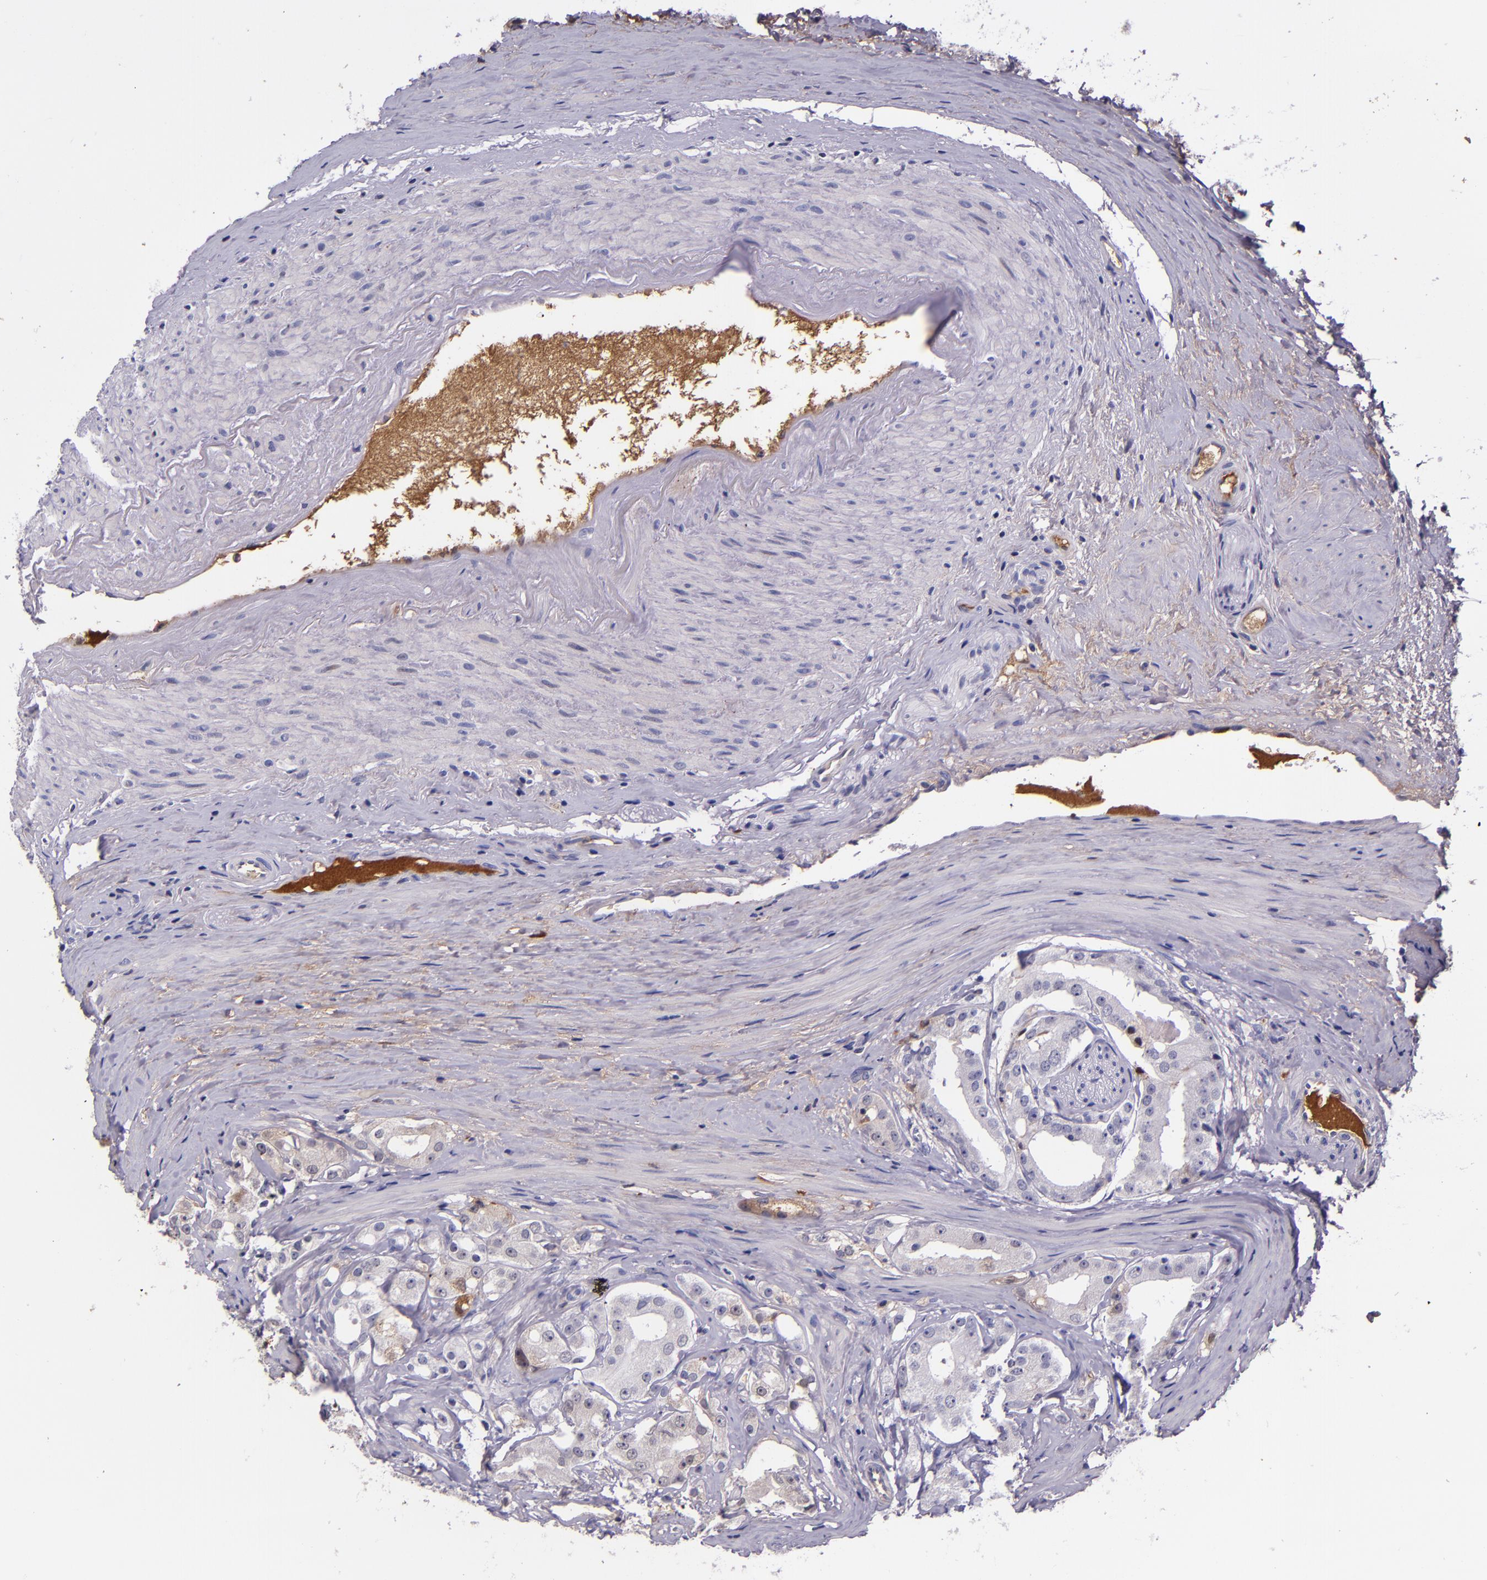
{"staining": {"intensity": "negative", "quantity": "none", "location": "none"}, "tissue": "prostate cancer", "cell_type": "Tumor cells", "image_type": "cancer", "snomed": [{"axis": "morphology", "description": "Adenocarcinoma, High grade"}, {"axis": "topography", "description": "Prostate"}], "caption": "A histopathology image of adenocarcinoma (high-grade) (prostate) stained for a protein displays no brown staining in tumor cells.", "gene": "KNG1", "patient": {"sex": "male", "age": 68}}